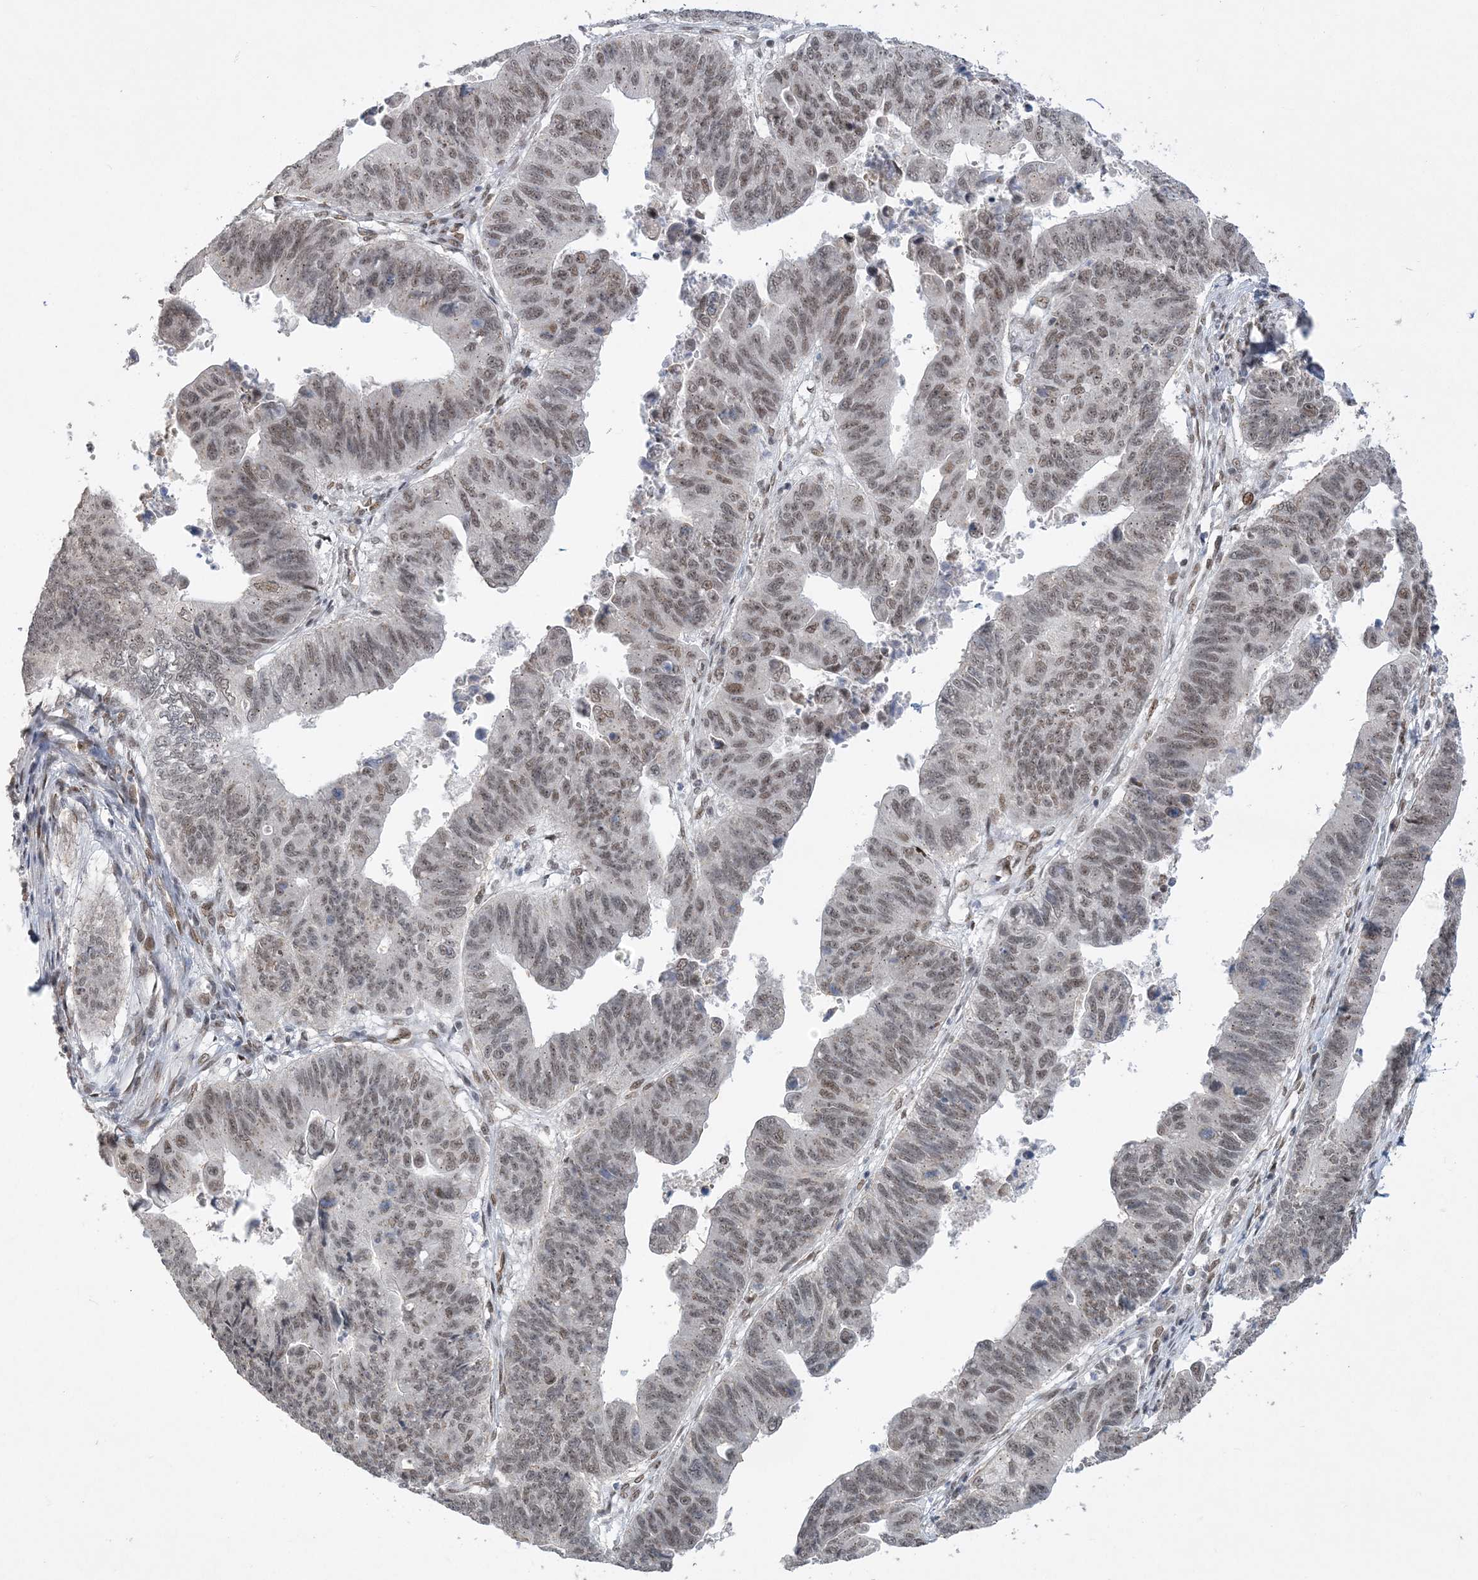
{"staining": {"intensity": "weak", "quantity": ">75%", "location": "nuclear"}, "tissue": "stomach cancer", "cell_type": "Tumor cells", "image_type": "cancer", "snomed": [{"axis": "morphology", "description": "Adenocarcinoma, NOS"}, {"axis": "topography", "description": "Stomach"}], "caption": "This image reveals adenocarcinoma (stomach) stained with IHC to label a protein in brown. The nuclear of tumor cells show weak positivity for the protein. Nuclei are counter-stained blue.", "gene": "WAC", "patient": {"sex": "male", "age": 59}}